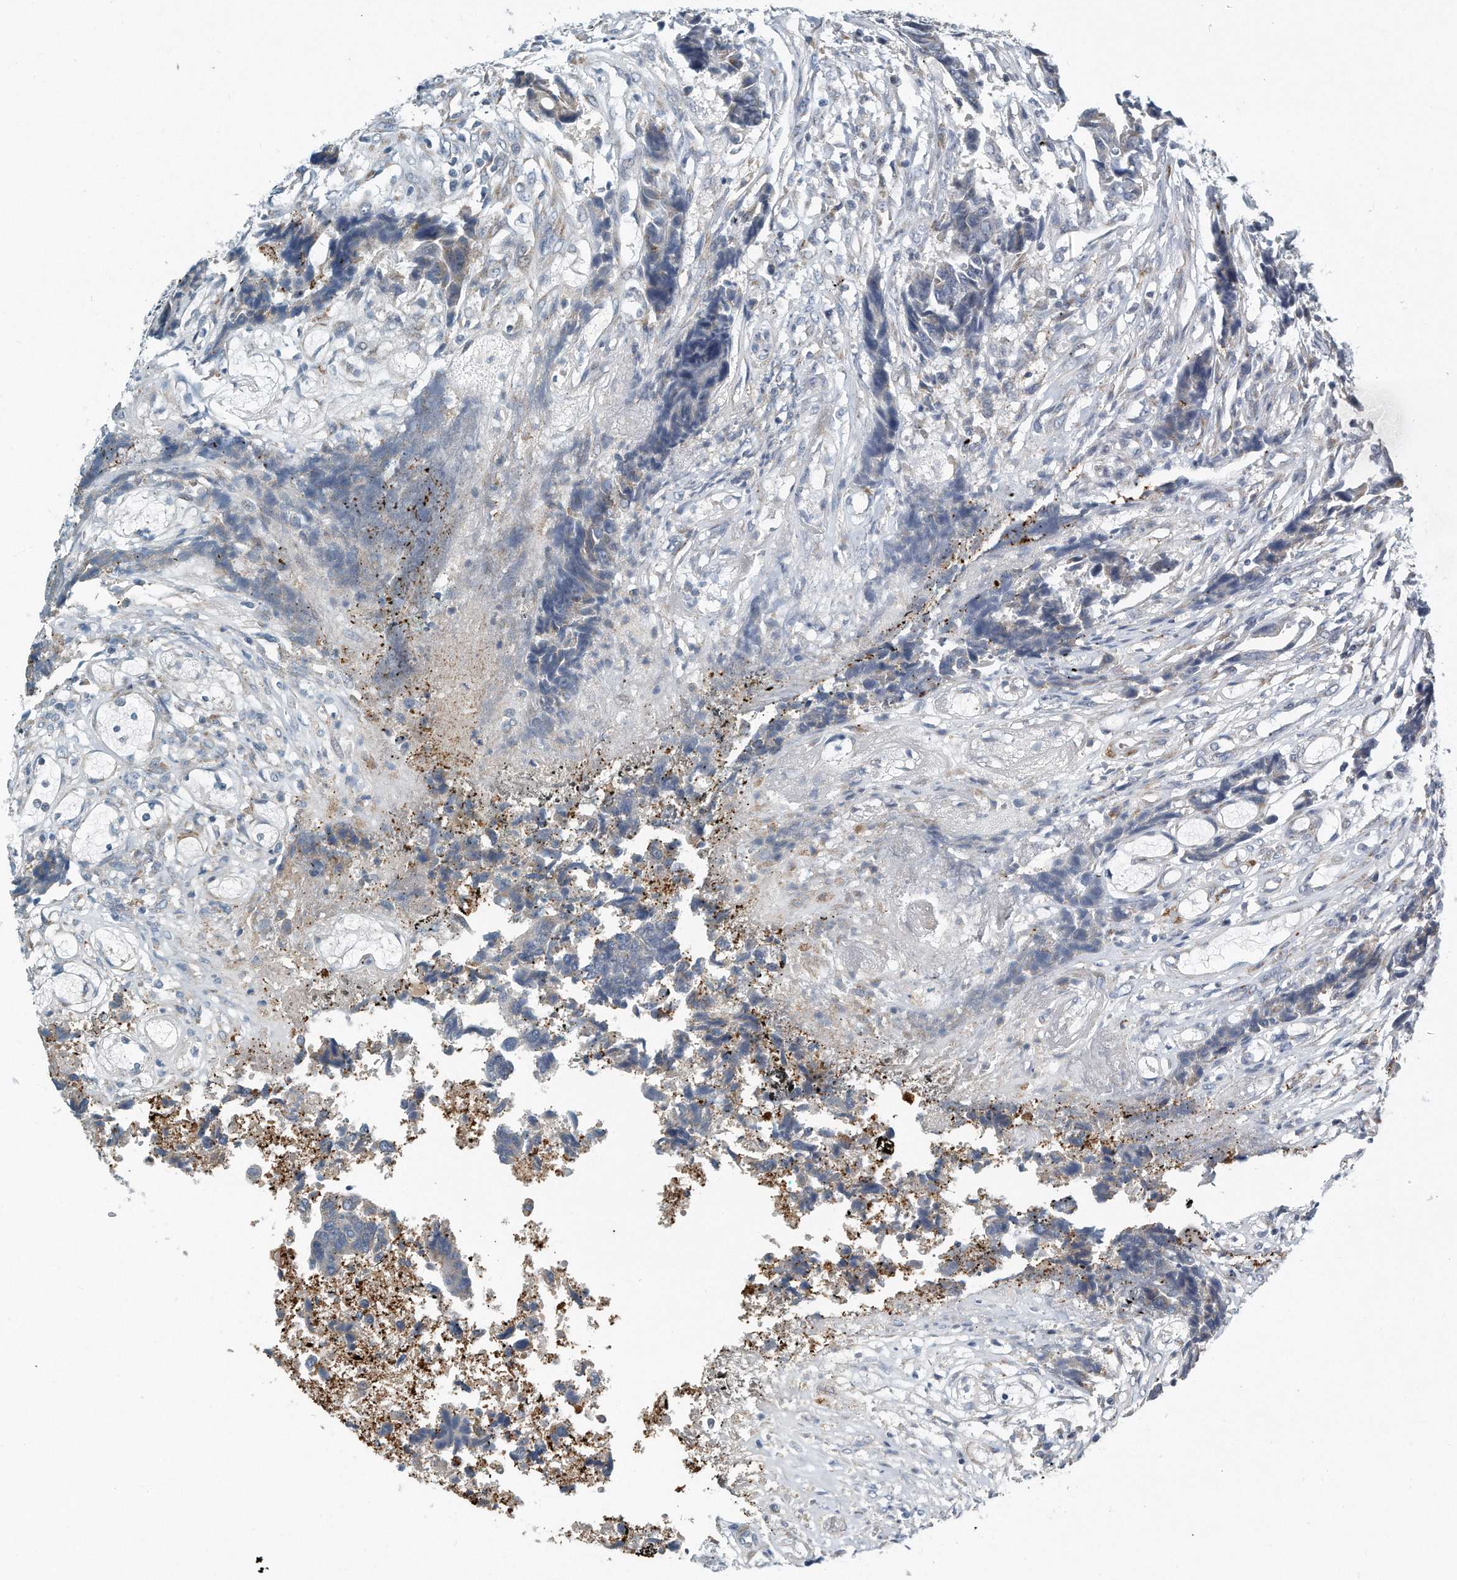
{"staining": {"intensity": "weak", "quantity": "<25%", "location": "cytoplasmic/membranous"}, "tissue": "colorectal cancer", "cell_type": "Tumor cells", "image_type": "cancer", "snomed": [{"axis": "morphology", "description": "Adenocarcinoma, NOS"}, {"axis": "topography", "description": "Rectum"}], "caption": "Tumor cells show no significant staining in colorectal adenocarcinoma. (Brightfield microscopy of DAB immunohistochemistry (IHC) at high magnification).", "gene": "VLDLR", "patient": {"sex": "male", "age": 84}}